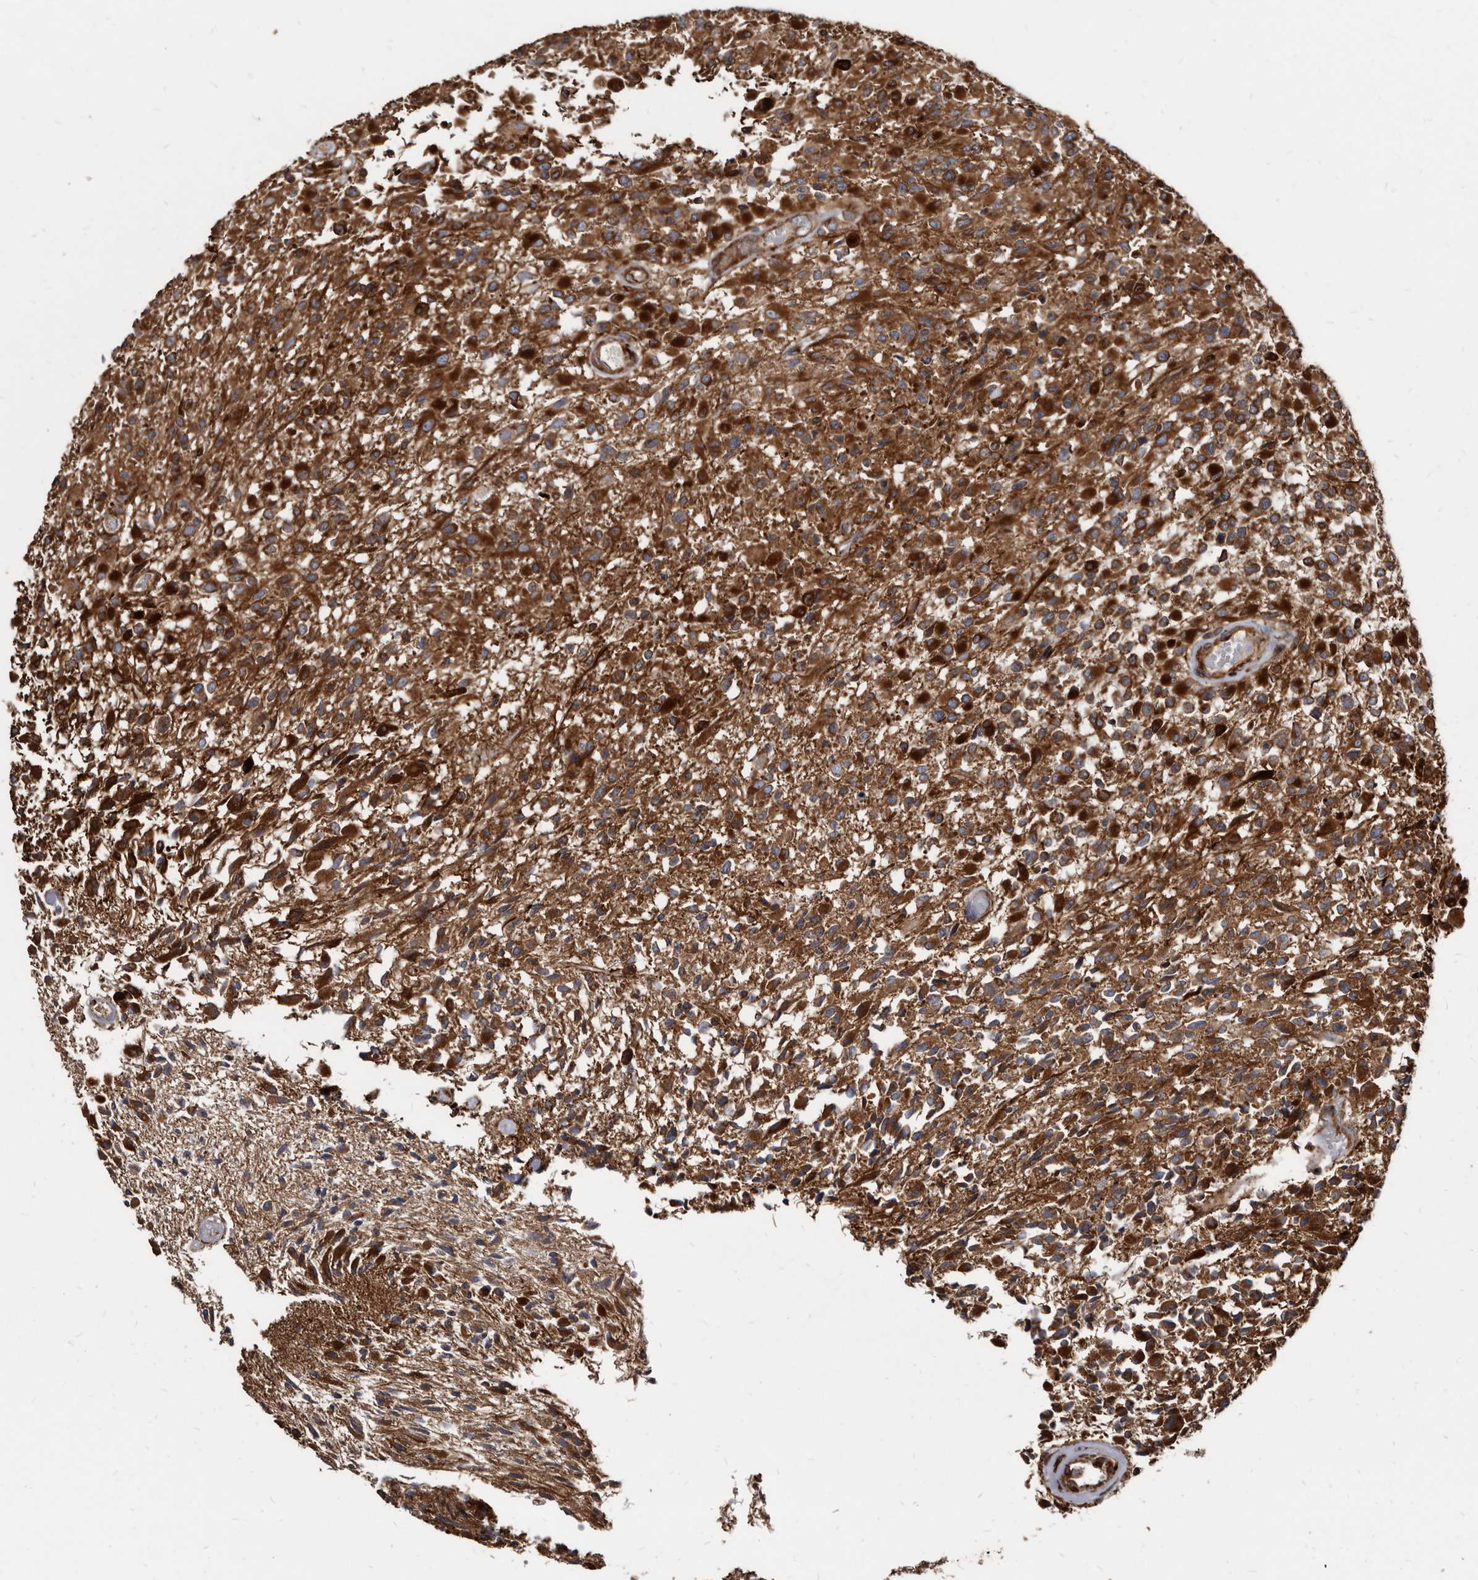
{"staining": {"intensity": "strong", "quantity": ">75%", "location": "cytoplasmic/membranous"}, "tissue": "glioma", "cell_type": "Tumor cells", "image_type": "cancer", "snomed": [{"axis": "morphology", "description": "Glioma, malignant, High grade"}, {"axis": "morphology", "description": "Glioblastoma, NOS"}, {"axis": "topography", "description": "Brain"}], "caption": "Tumor cells exhibit high levels of strong cytoplasmic/membranous positivity in approximately >75% of cells in malignant glioma (high-grade). (DAB IHC with brightfield microscopy, high magnification).", "gene": "KCTD20", "patient": {"sex": "male", "age": 60}}